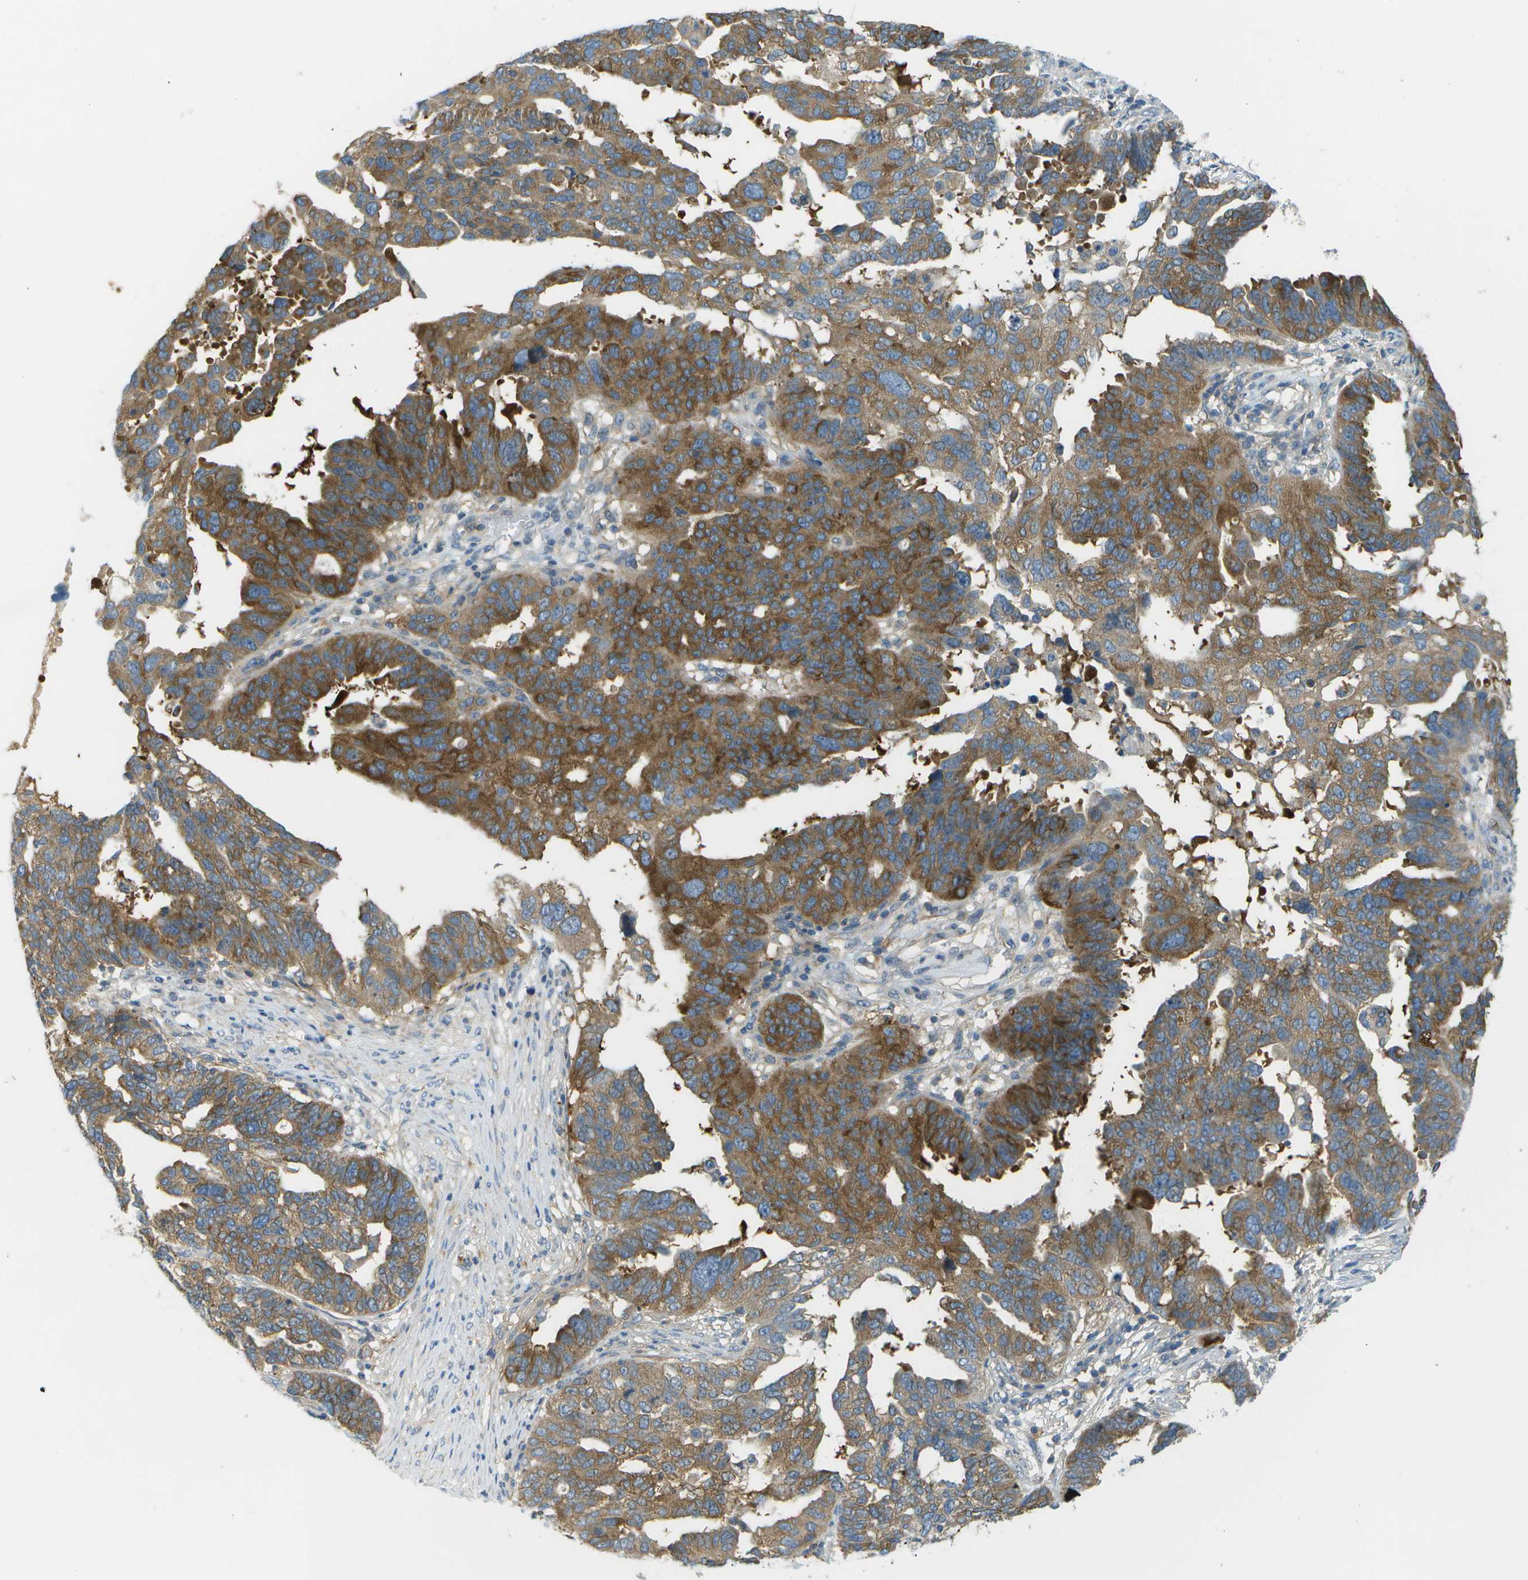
{"staining": {"intensity": "moderate", "quantity": ">75%", "location": "cytoplasmic/membranous"}, "tissue": "ovarian cancer", "cell_type": "Tumor cells", "image_type": "cancer", "snomed": [{"axis": "morphology", "description": "Cystadenocarcinoma, serous, NOS"}, {"axis": "topography", "description": "Ovary"}], "caption": "Immunohistochemical staining of ovarian serous cystadenocarcinoma displays moderate cytoplasmic/membranous protein staining in approximately >75% of tumor cells.", "gene": "WNK2", "patient": {"sex": "female", "age": 59}}